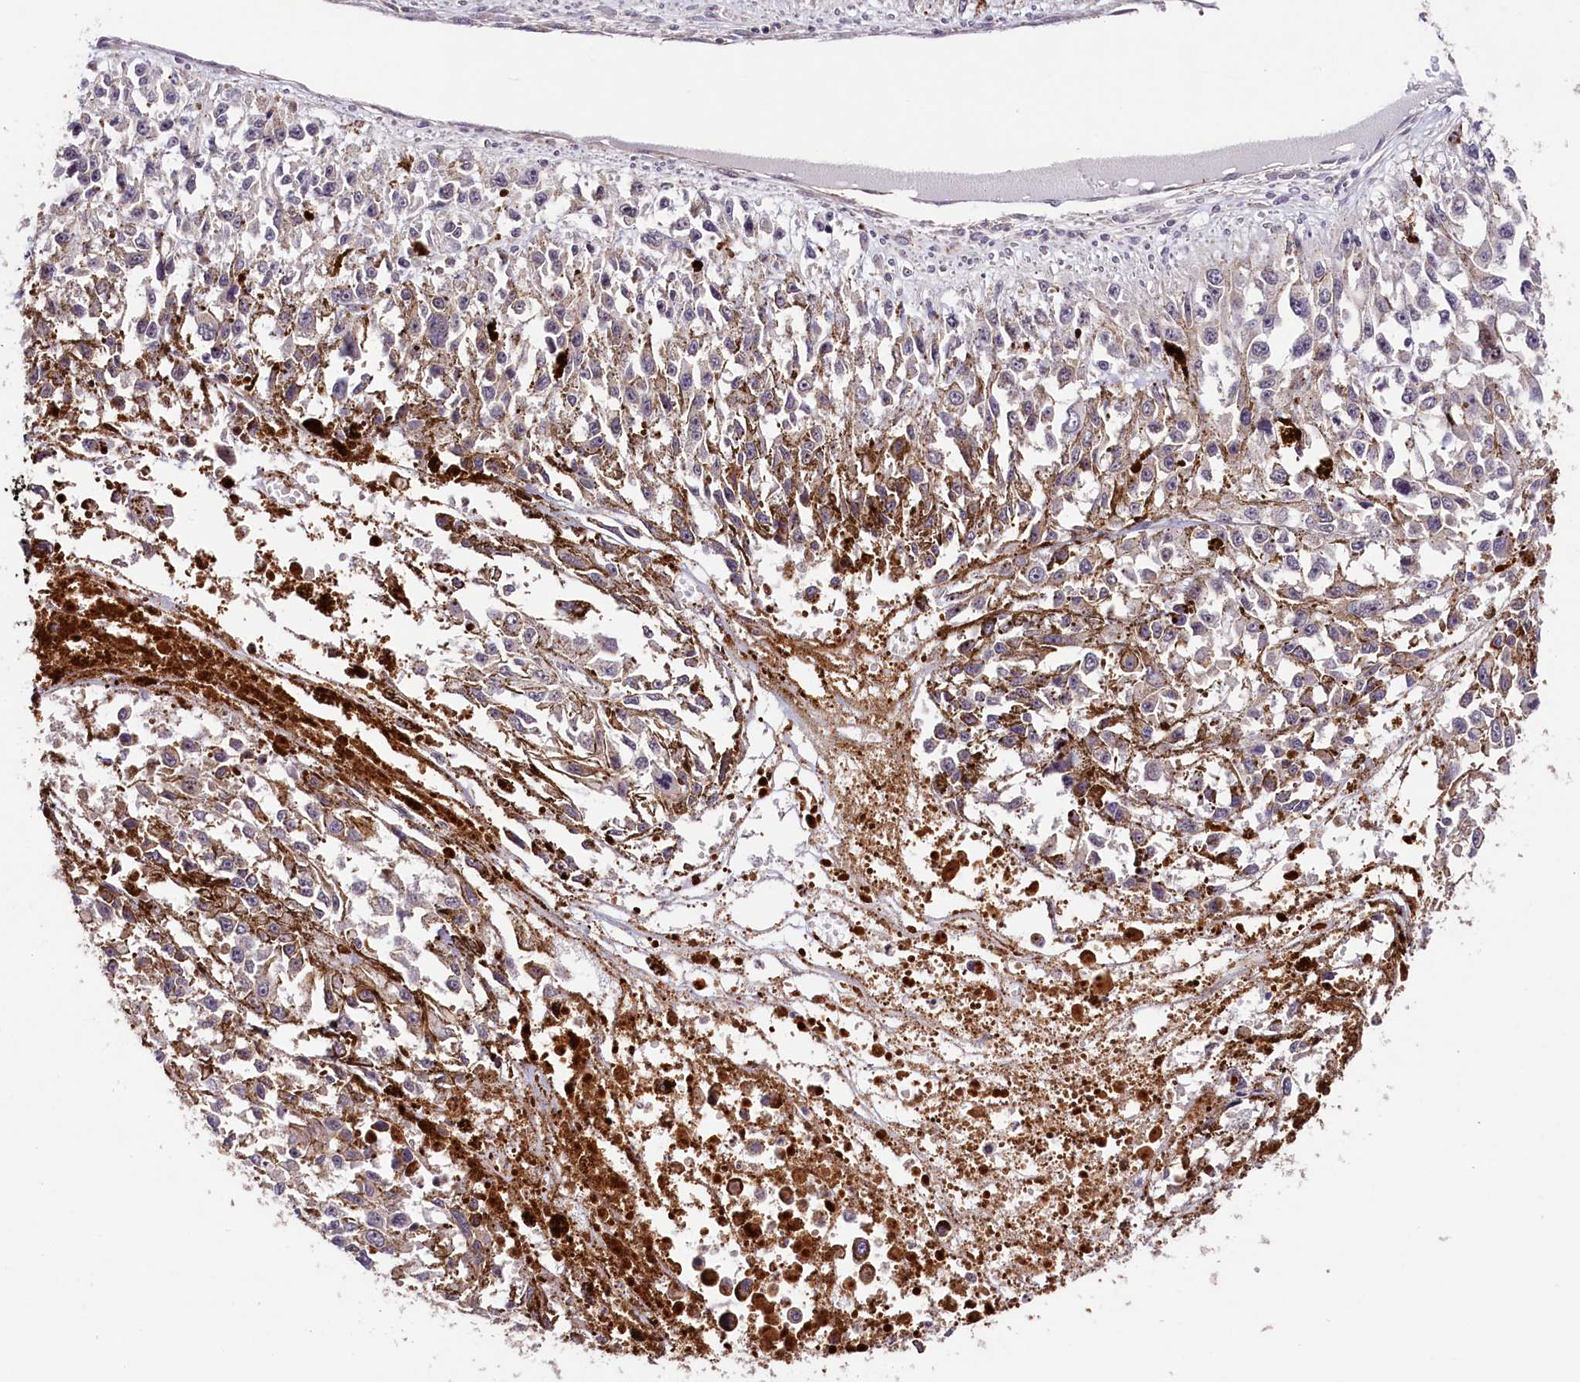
{"staining": {"intensity": "negative", "quantity": "none", "location": "none"}, "tissue": "melanoma", "cell_type": "Tumor cells", "image_type": "cancer", "snomed": [{"axis": "morphology", "description": "Malignant melanoma, Metastatic site"}, {"axis": "topography", "description": "Lymph node"}], "caption": "DAB immunohistochemical staining of malignant melanoma (metastatic site) demonstrates no significant staining in tumor cells.", "gene": "CACNA1H", "patient": {"sex": "male", "age": 59}}